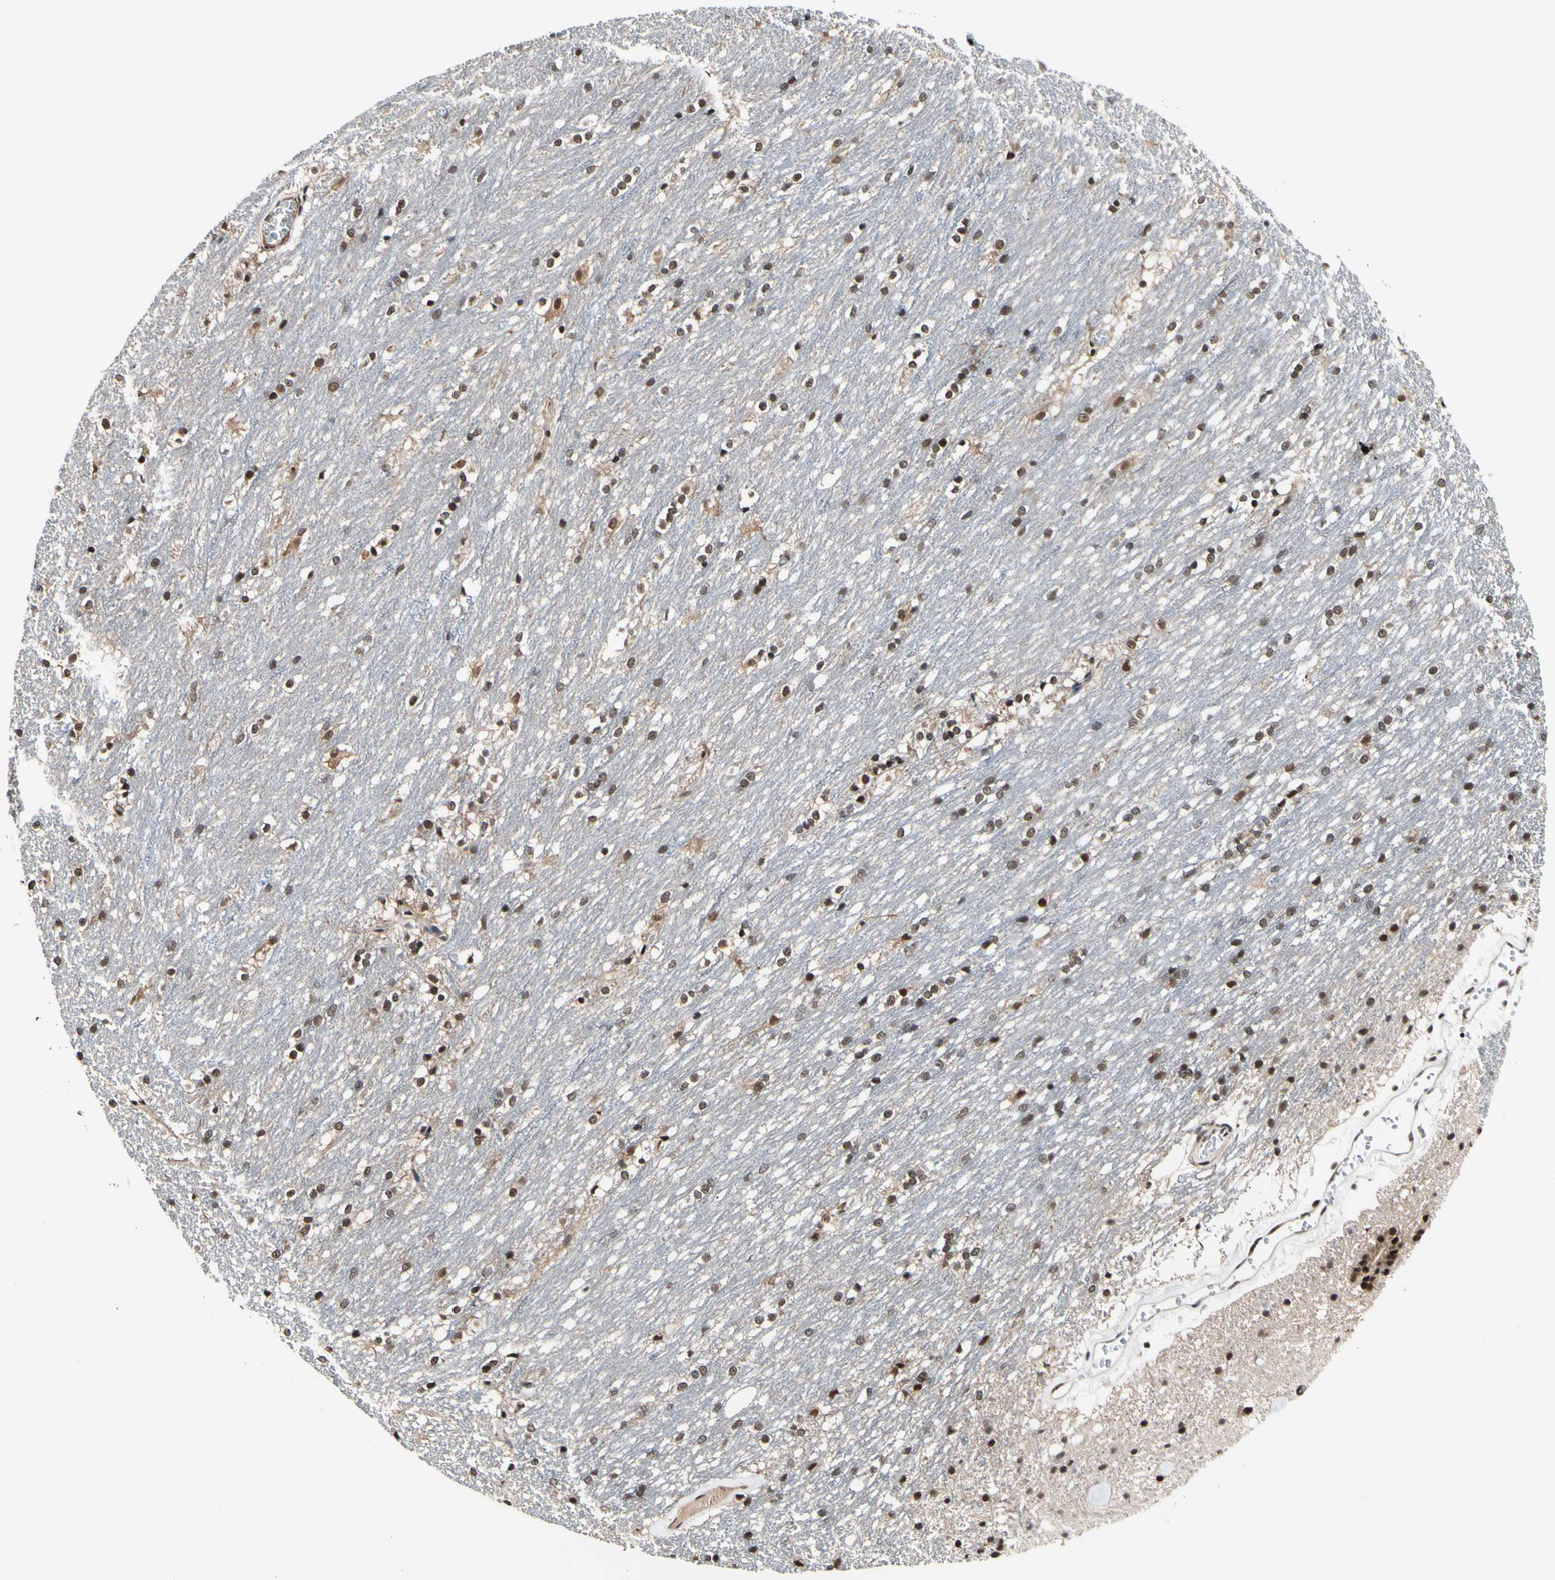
{"staining": {"intensity": "weak", "quantity": ">75%", "location": "nuclear"}, "tissue": "caudate", "cell_type": "Glial cells", "image_type": "normal", "snomed": [{"axis": "morphology", "description": "Normal tissue, NOS"}, {"axis": "topography", "description": "Lateral ventricle wall"}], "caption": "Unremarkable caudate demonstrates weak nuclear staining in about >75% of glial cells, visualized by immunohistochemistry. (DAB IHC, brown staining for protein, blue staining for nuclei).", "gene": "PSMD10", "patient": {"sex": "female", "age": 19}}